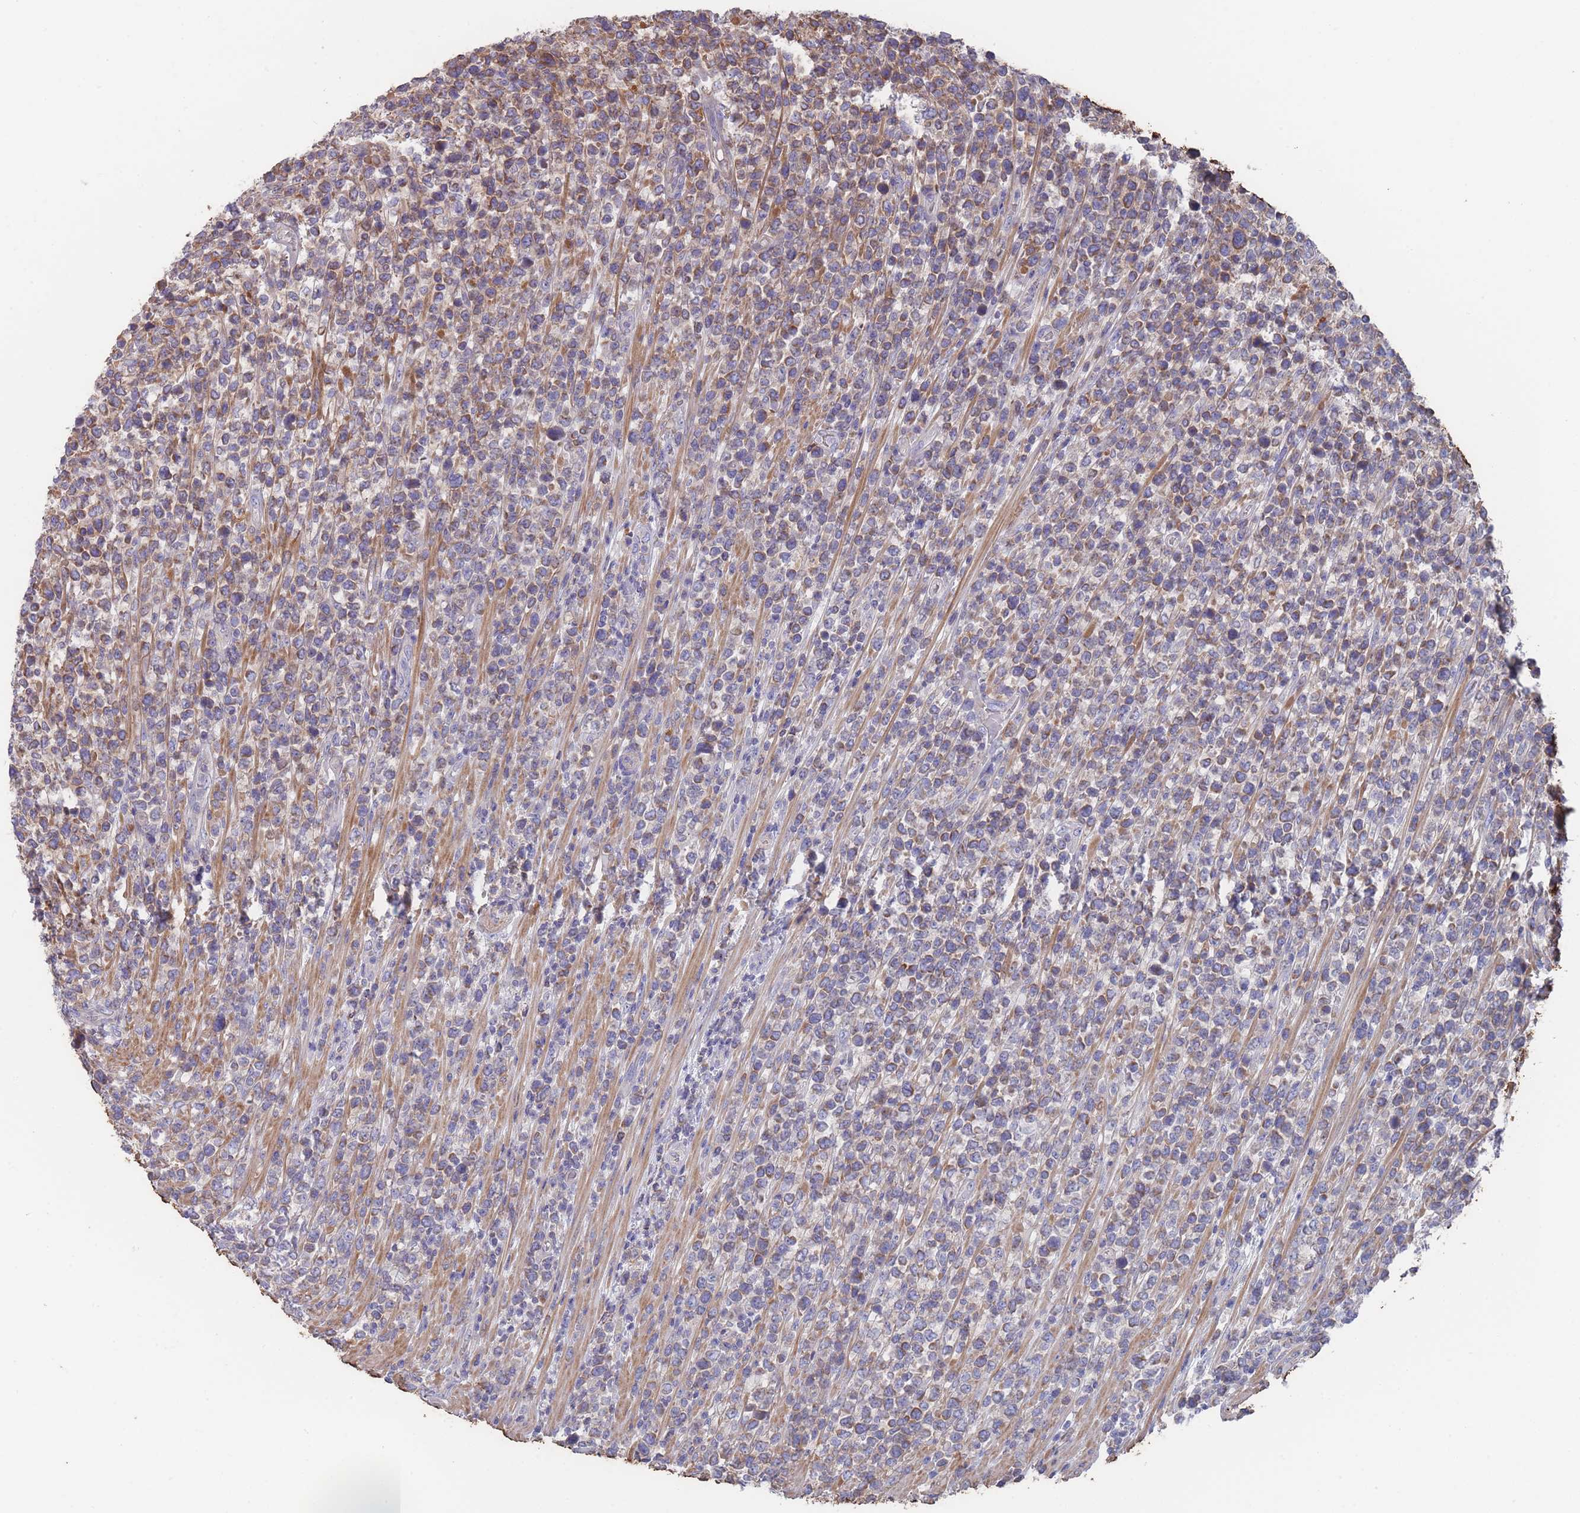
{"staining": {"intensity": "negative", "quantity": "none", "location": "none"}, "tissue": "lymphoma", "cell_type": "Tumor cells", "image_type": "cancer", "snomed": [{"axis": "morphology", "description": "Malignant lymphoma, non-Hodgkin's type, High grade"}, {"axis": "topography", "description": "Soft tissue"}], "caption": "DAB immunohistochemical staining of lymphoma shows no significant positivity in tumor cells.", "gene": "SCCPDH", "patient": {"sex": "female", "age": 56}}